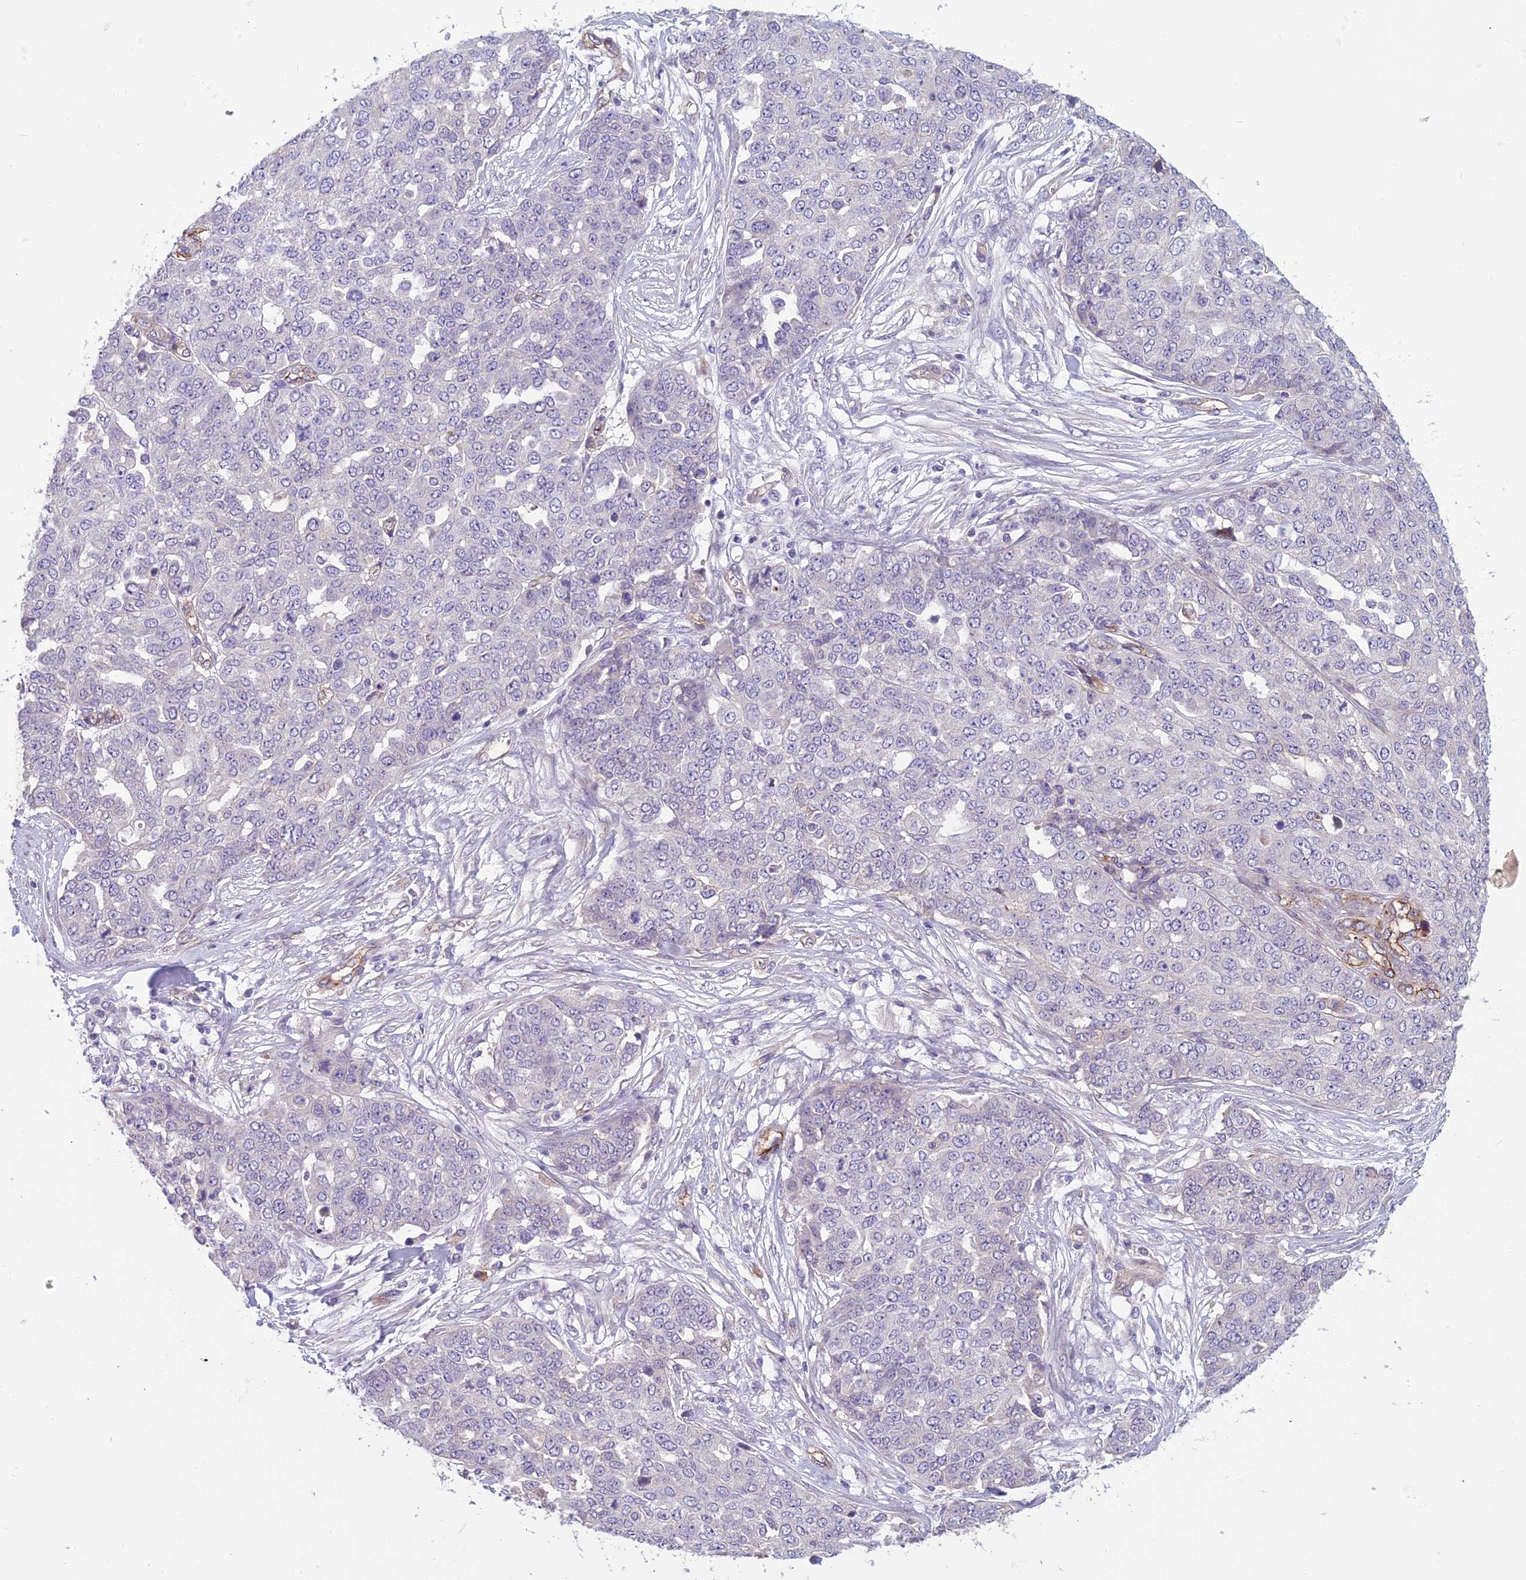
{"staining": {"intensity": "negative", "quantity": "none", "location": "none"}, "tissue": "ovarian cancer", "cell_type": "Tumor cells", "image_type": "cancer", "snomed": [{"axis": "morphology", "description": "Cystadenocarcinoma, serous, NOS"}, {"axis": "topography", "description": "Soft tissue"}, {"axis": "topography", "description": "Ovary"}], "caption": "Tumor cells are negative for brown protein staining in ovarian serous cystadenocarcinoma.", "gene": "TSPAN15", "patient": {"sex": "female", "age": 57}}